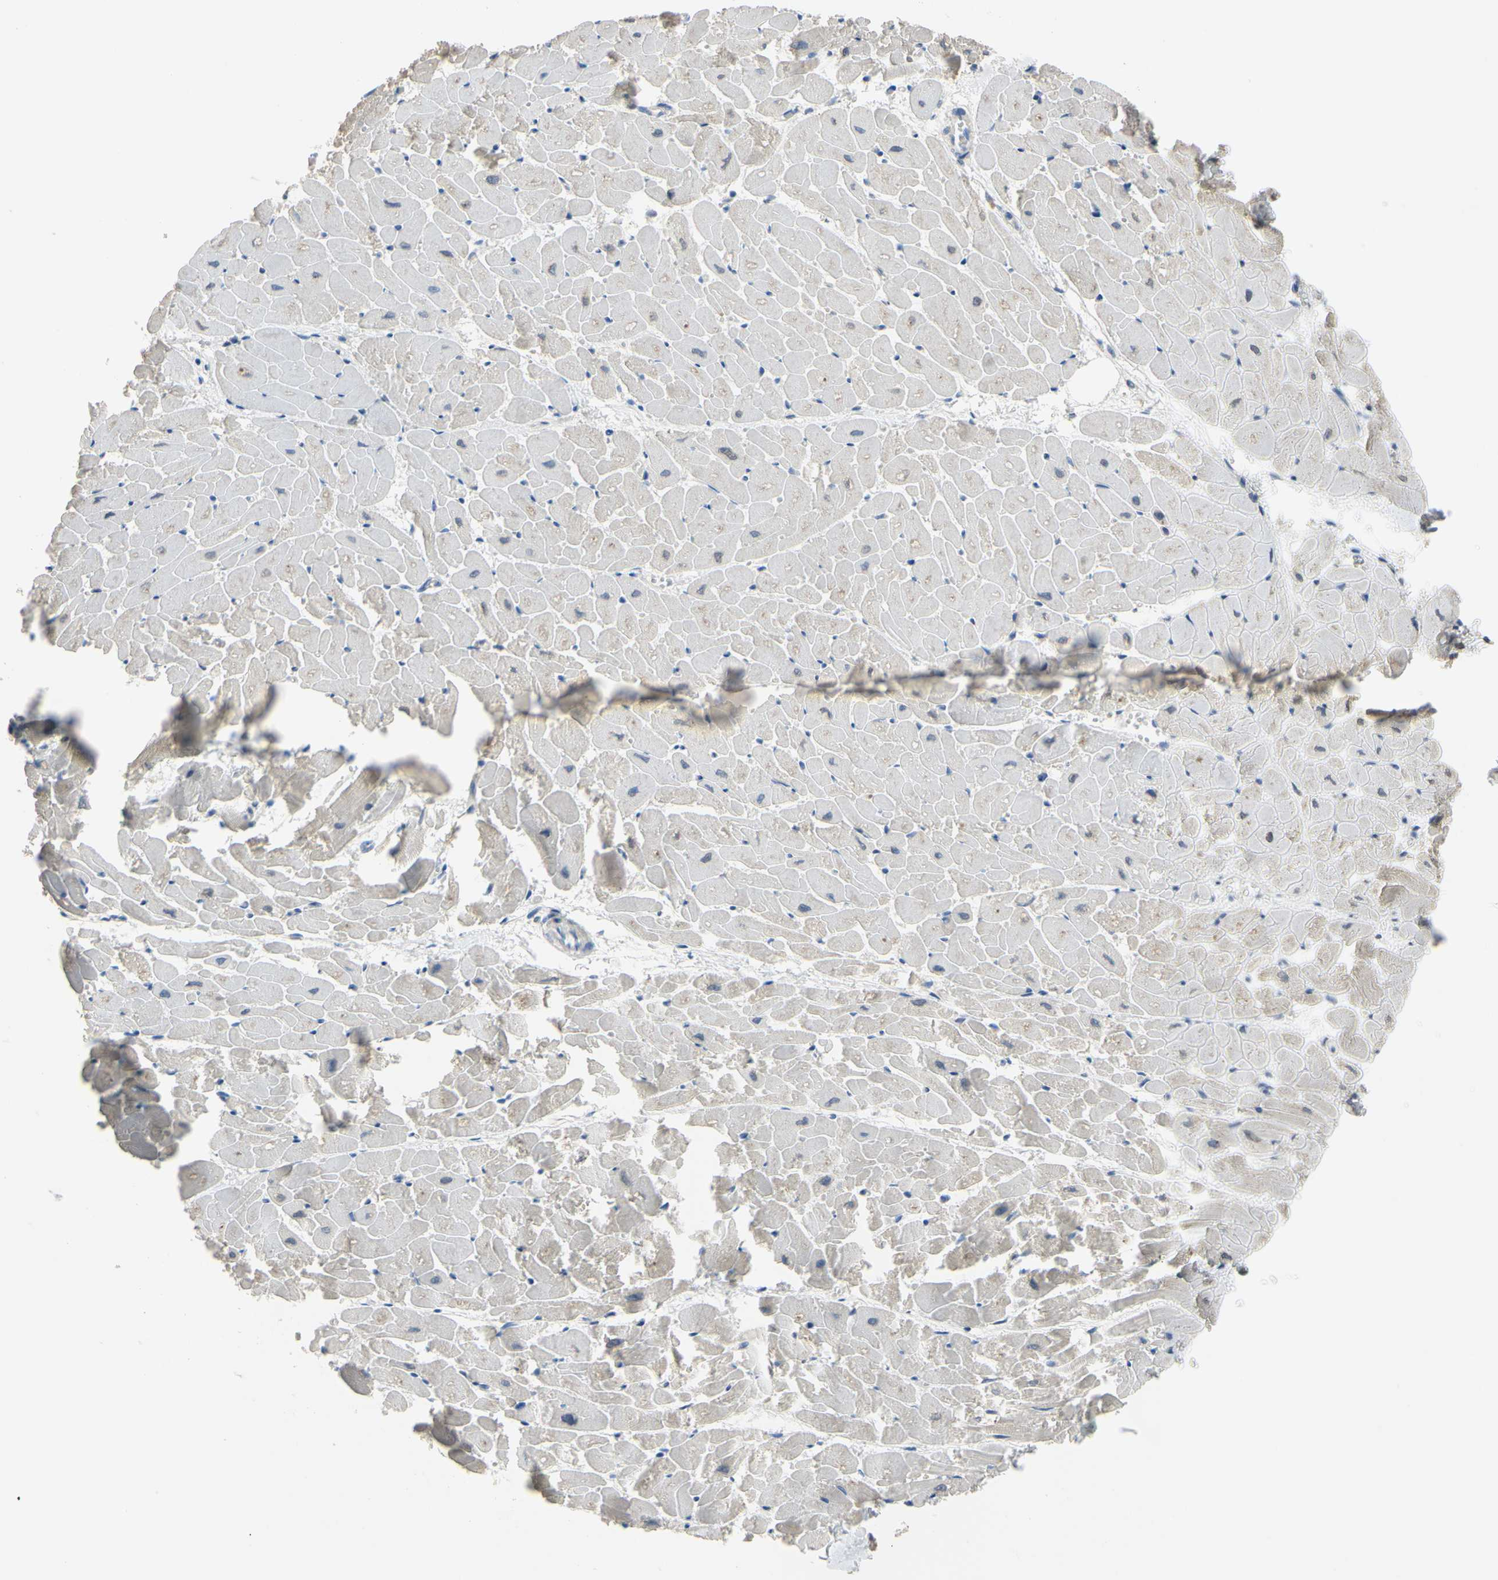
{"staining": {"intensity": "negative", "quantity": "none", "location": "none"}, "tissue": "heart muscle", "cell_type": "Cardiomyocytes", "image_type": "normal", "snomed": [{"axis": "morphology", "description": "Normal tissue, NOS"}, {"axis": "topography", "description": "Heart"}], "caption": "There is no significant expression in cardiomyocytes of heart muscle. (Brightfield microscopy of DAB (3,3'-diaminobenzidine) IHC at high magnification).", "gene": "LHX9", "patient": {"sex": "female", "age": 19}}